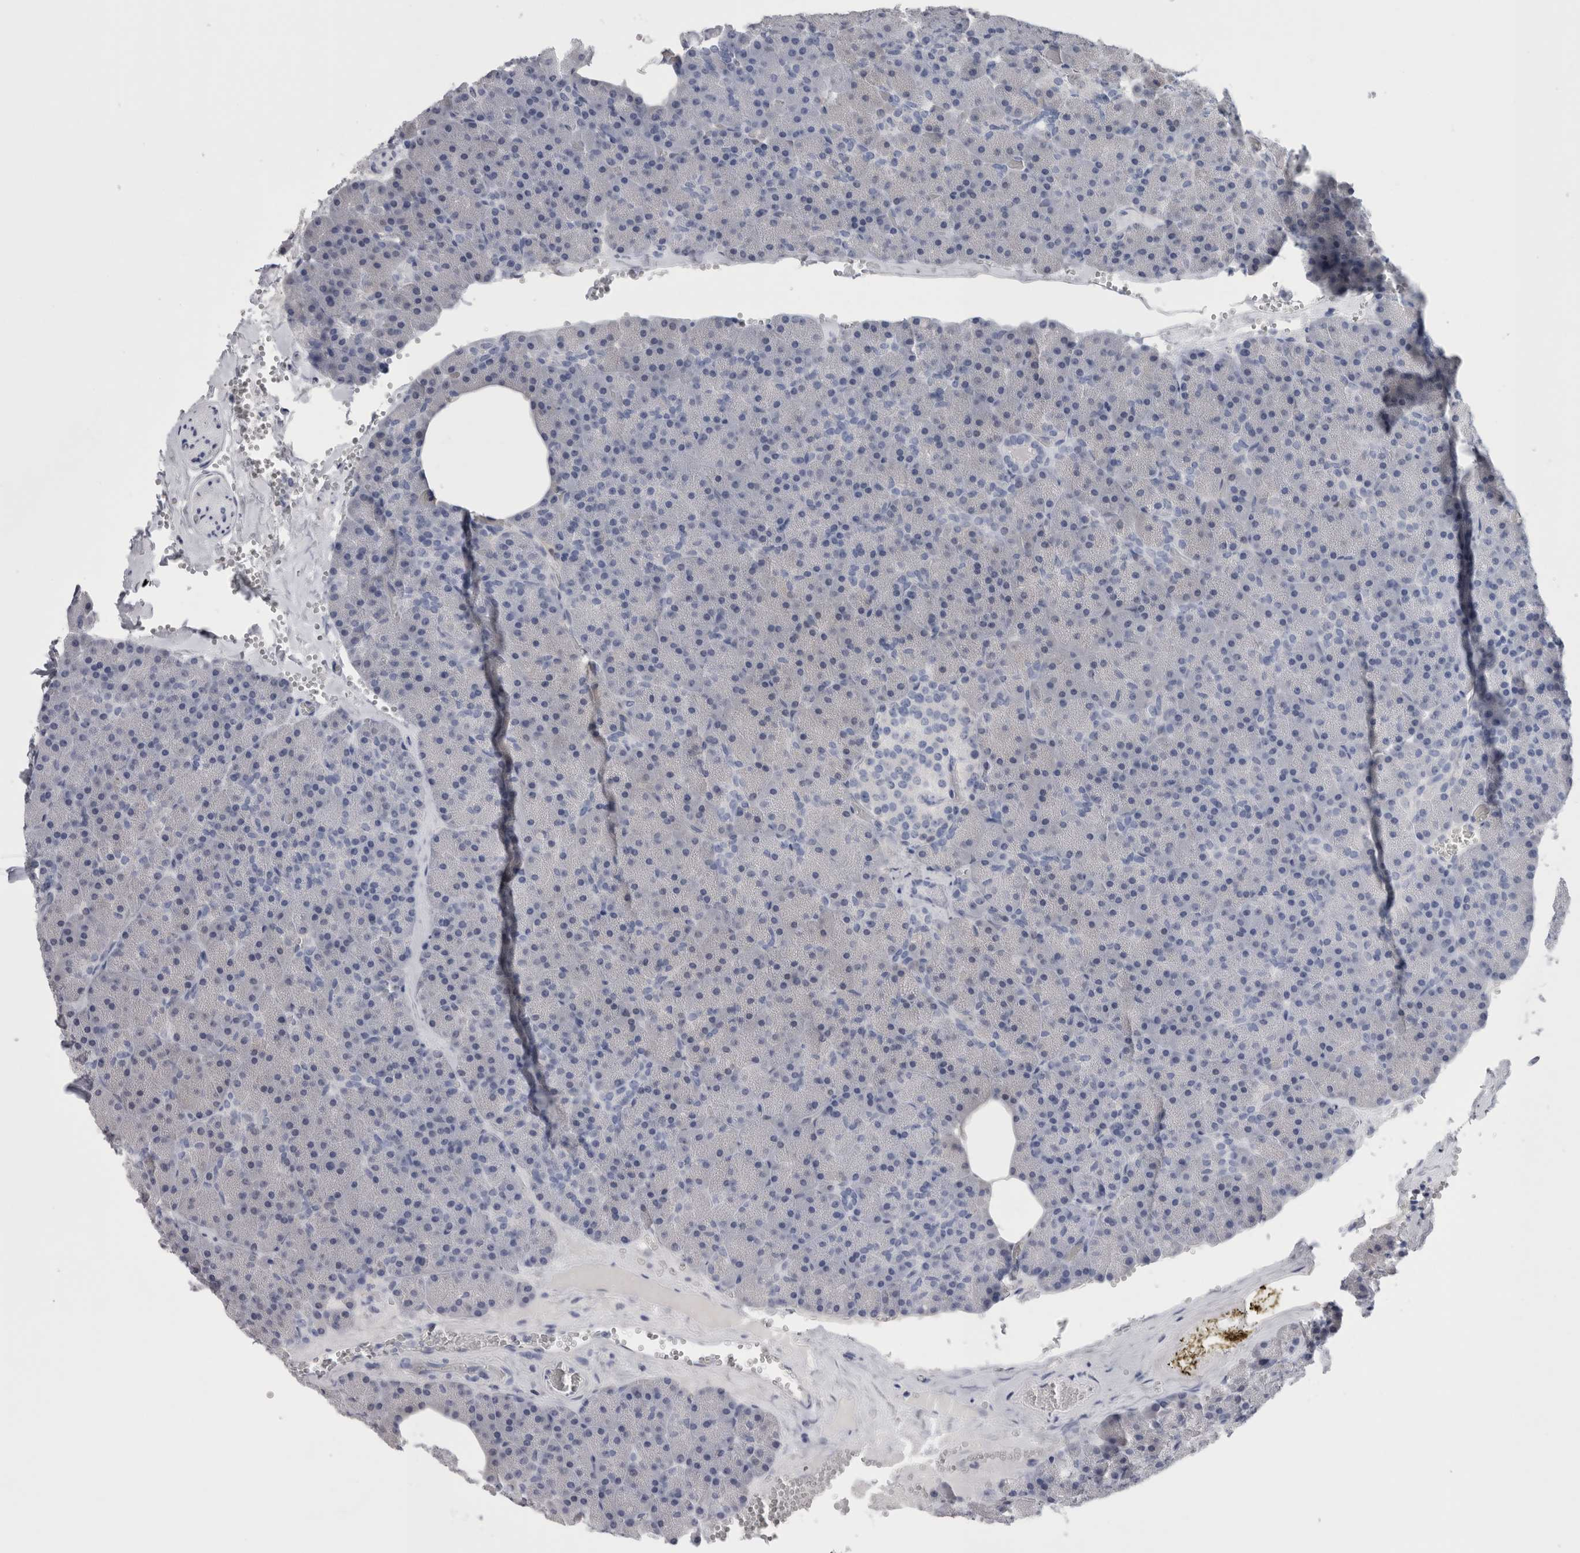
{"staining": {"intensity": "negative", "quantity": "none", "location": "none"}, "tissue": "pancreas", "cell_type": "Exocrine glandular cells", "image_type": "normal", "snomed": [{"axis": "morphology", "description": "Normal tissue, NOS"}, {"axis": "morphology", "description": "Carcinoid, malignant, NOS"}, {"axis": "topography", "description": "Pancreas"}], "caption": "Immunohistochemistry (IHC) photomicrograph of normal pancreas: pancreas stained with DAB (3,3'-diaminobenzidine) displays no significant protein positivity in exocrine glandular cells.", "gene": "CA8", "patient": {"sex": "female", "age": 35}}